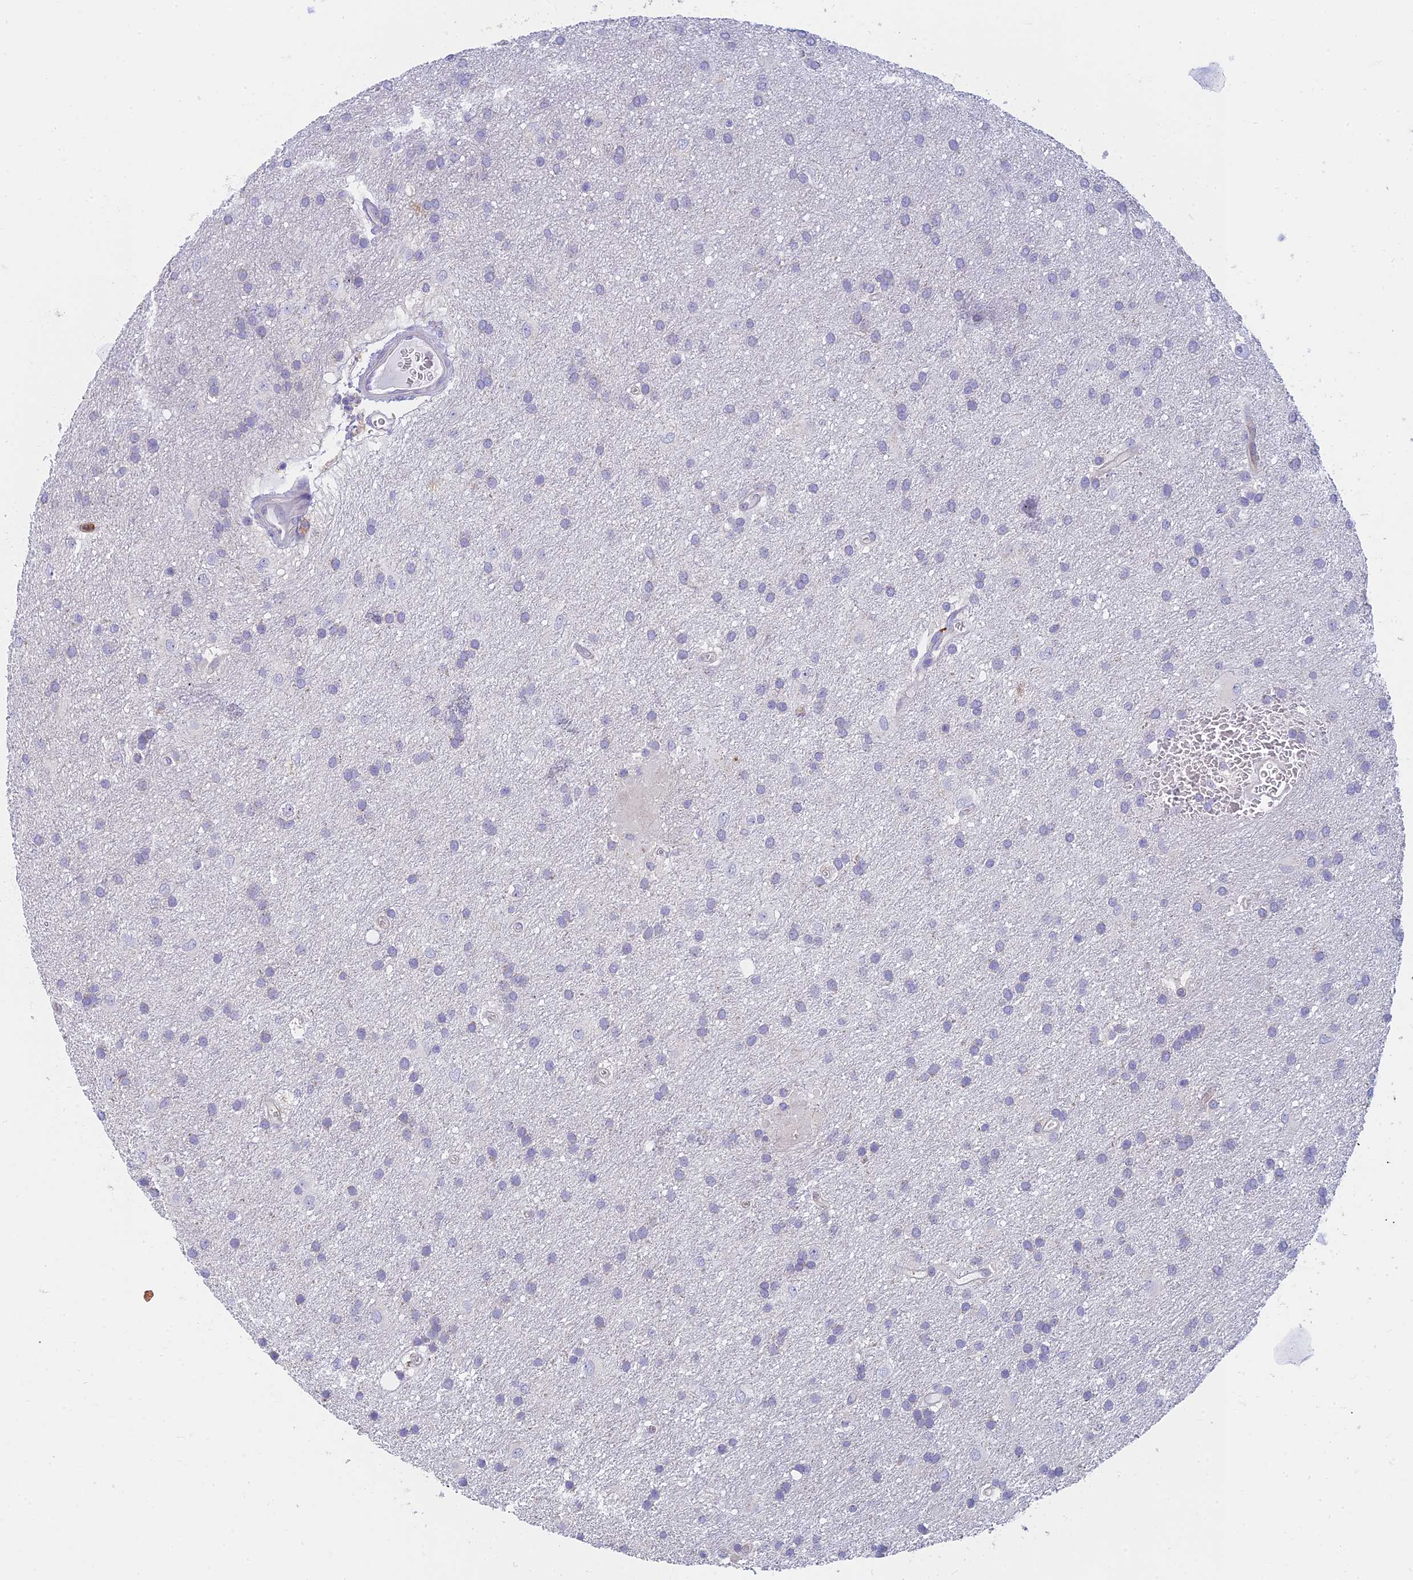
{"staining": {"intensity": "negative", "quantity": "none", "location": "none"}, "tissue": "glioma", "cell_type": "Tumor cells", "image_type": "cancer", "snomed": [{"axis": "morphology", "description": "Glioma, malignant, Low grade"}, {"axis": "topography", "description": "Brain"}], "caption": "There is no significant staining in tumor cells of malignant glioma (low-grade).", "gene": "STRN4", "patient": {"sex": "male", "age": 66}}